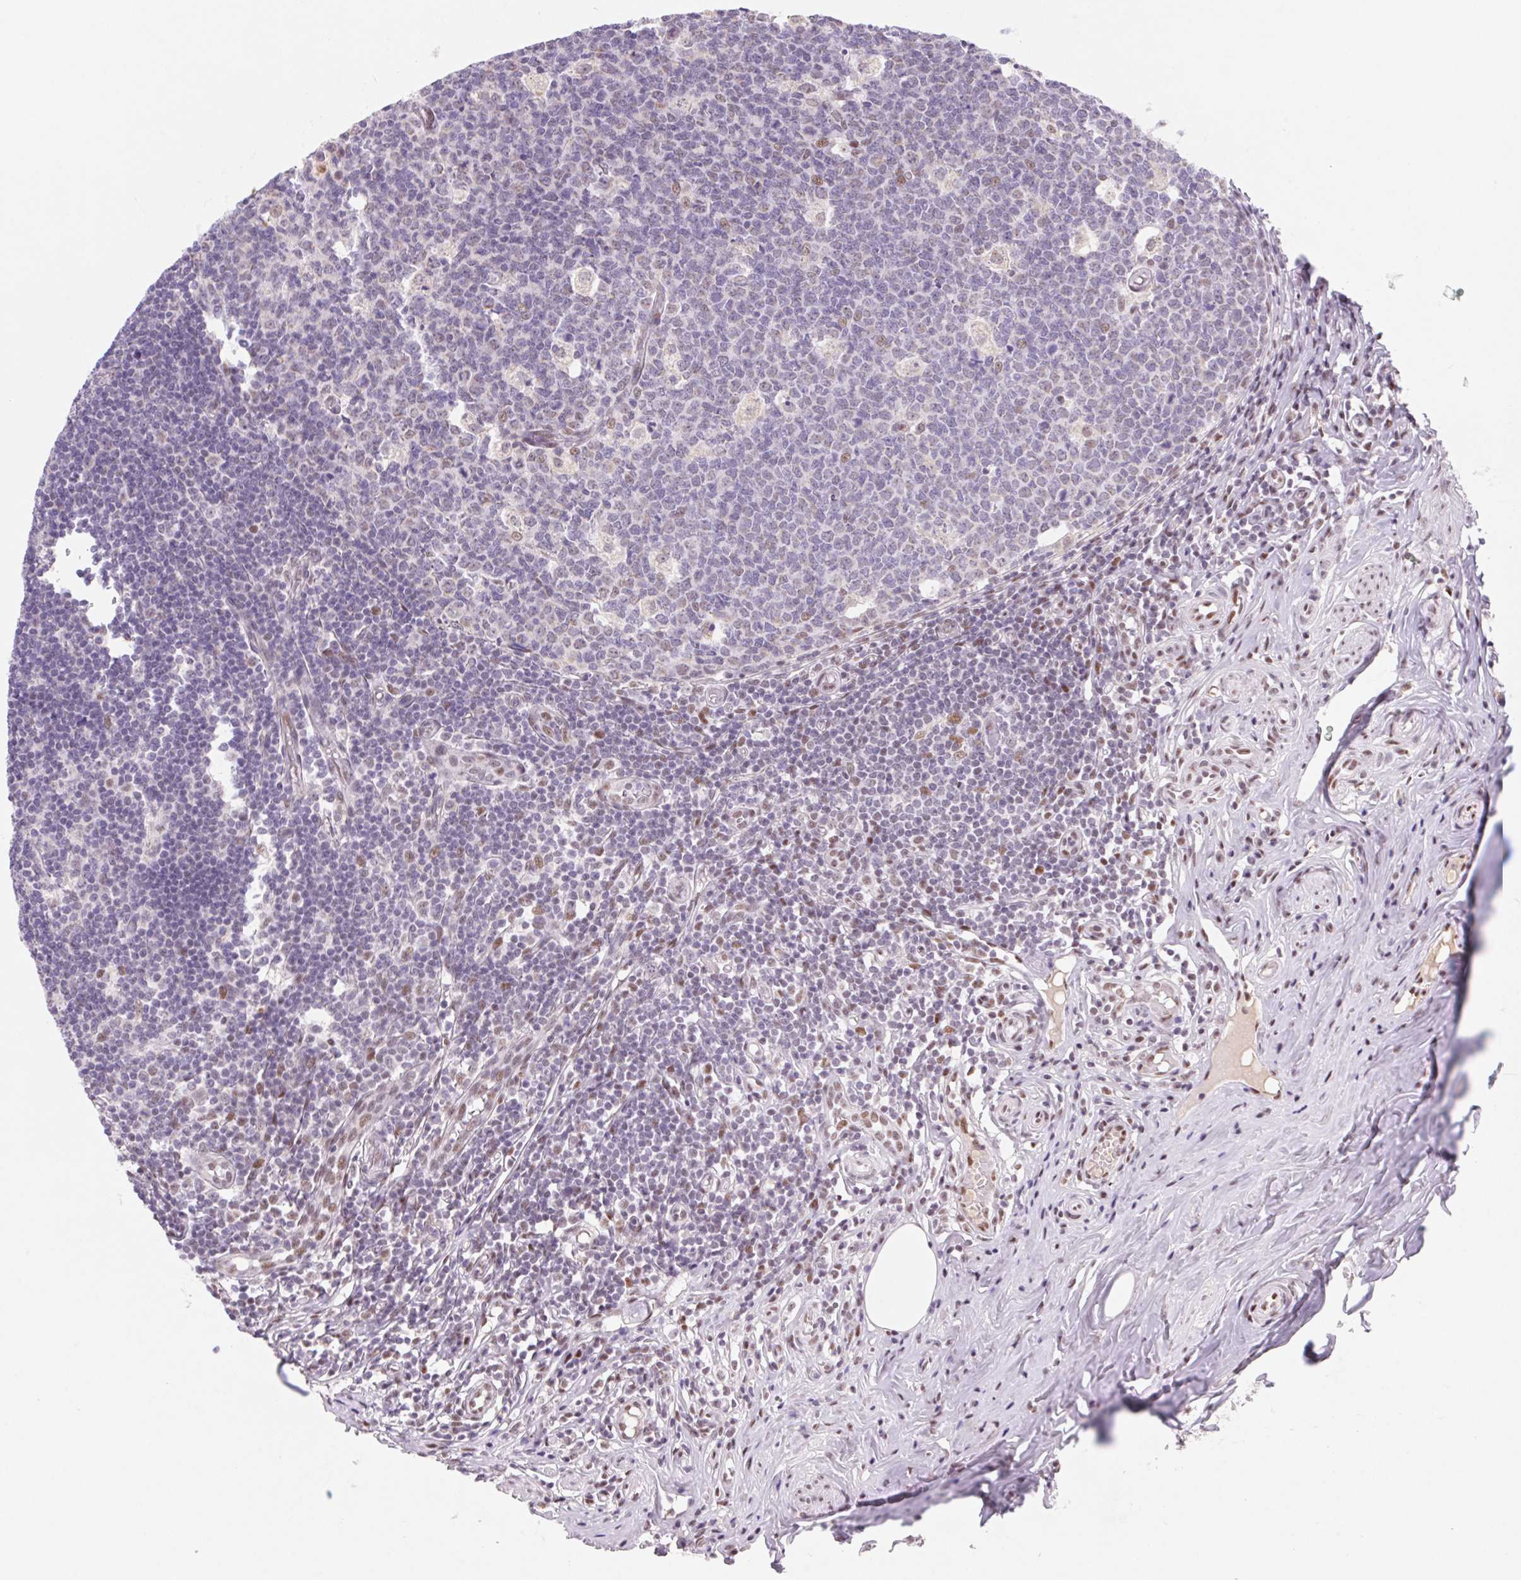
{"staining": {"intensity": "weak", "quantity": "<25%", "location": "nuclear"}, "tissue": "appendix", "cell_type": "Glandular cells", "image_type": "normal", "snomed": [{"axis": "morphology", "description": "Normal tissue, NOS"}, {"axis": "topography", "description": "Appendix"}], "caption": "The IHC histopathology image has no significant staining in glandular cells of appendix.", "gene": "DPPA5", "patient": {"sex": "male", "age": 18}}